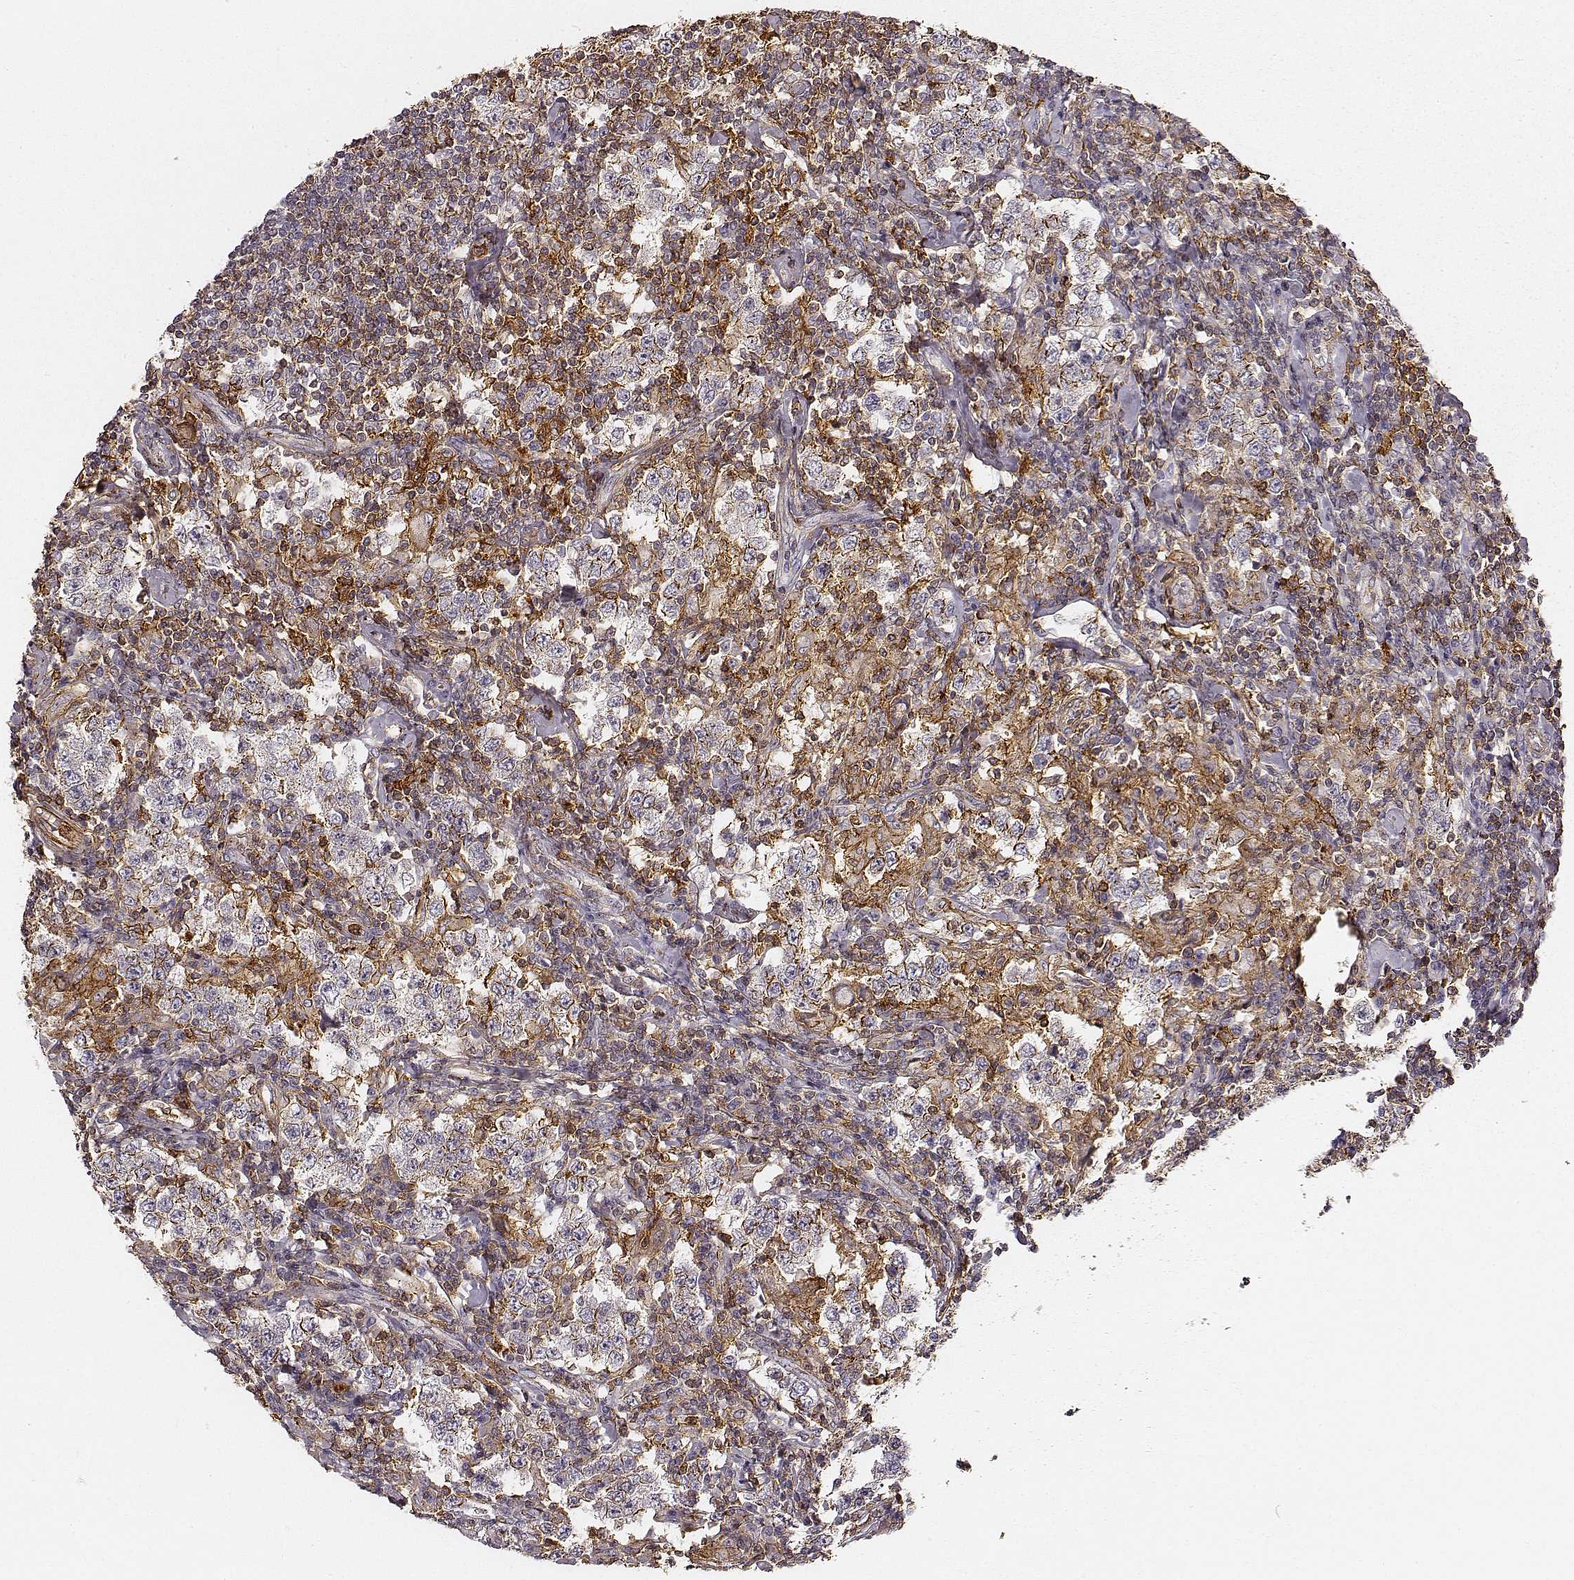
{"staining": {"intensity": "moderate", "quantity": "<25%", "location": "cytoplasmic/membranous"}, "tissue": "testis cancer", "cell_type": "Tumor cells", "image_type": "cancer", "snomed": [{"axis": "morphology", "description": "Seminoma, NOS"}, {"axis": "morphology", "description": "Carcinoma, Embryonal, NOS"}, {"axis": "topography", "description": "Testis"}], "caption": "Immunohistochemical staining of embryonal carcinoma (testis) exhibits moderate cytoplasmic/membranous protein positivity in about <25% of tumor cells.", "gene": "ZYX", "patient": {"sex": "male", "age": 41}}